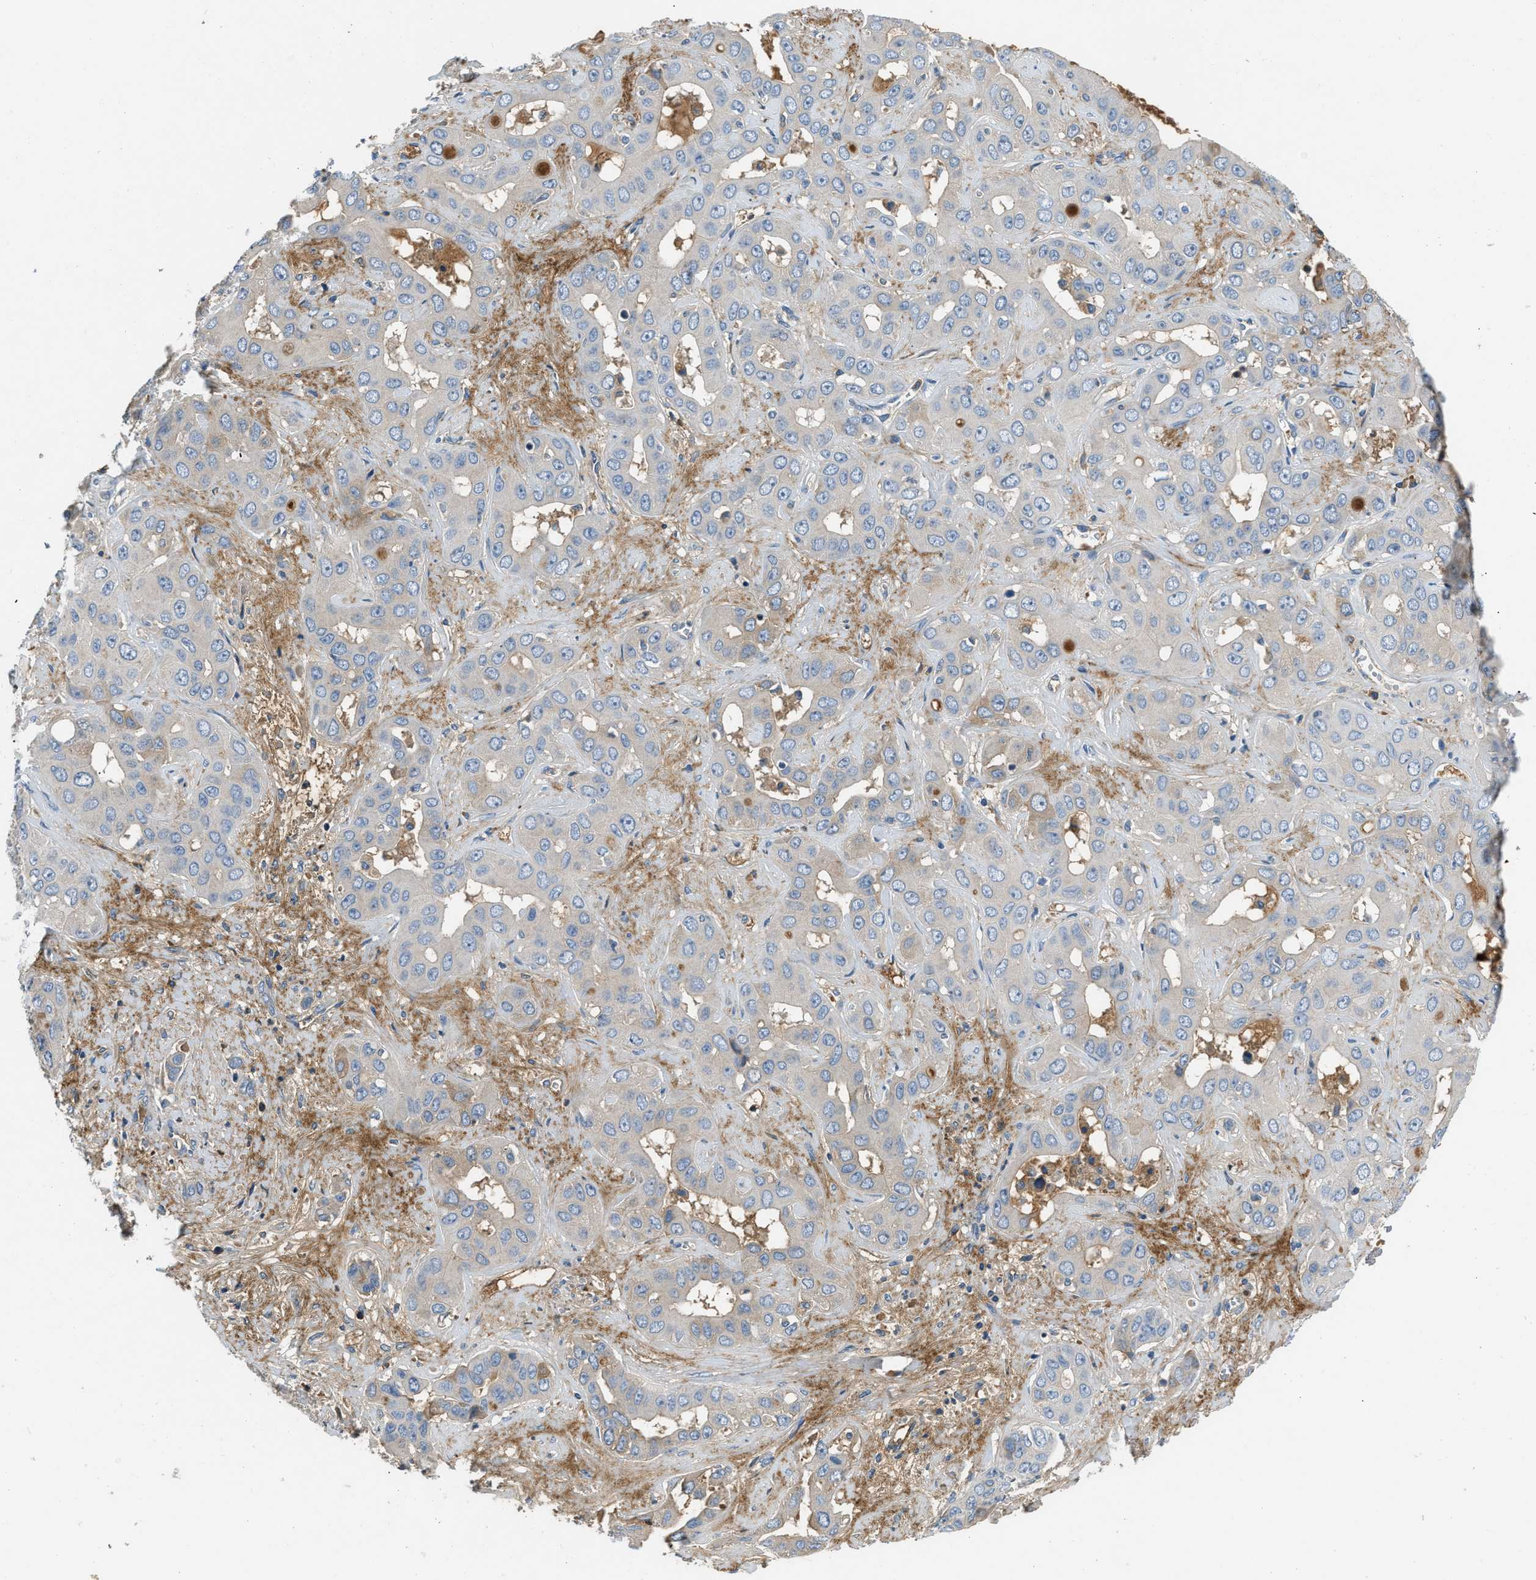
{"staining": {"intensity": "moderate", "quantity": "<25%", "location": "cytoplasmic/membranous"}, "tissue": "liver cancer", "cell_type": "Tumor cells", "image_type": "cancer", "snomed": [{"axis": "morphology", "description": "Cholangiocarcinoma"}, {"axis": "topography", "description": "Liver"}], "caption": "Immunohistochemistry (IHC) histopathology image of neoplastic tissue: liver cancer (cholangiocarcinoma) stained using immunohistochemistry (IHC) shows low levels of moderate protein expression localized specifically in the cytoplasmic/membranous of tumor cells, appearing as a cytoplasmic/membranous brown color.", "gene": "STC1", "patient": {"sex": "female", "age": 52}}